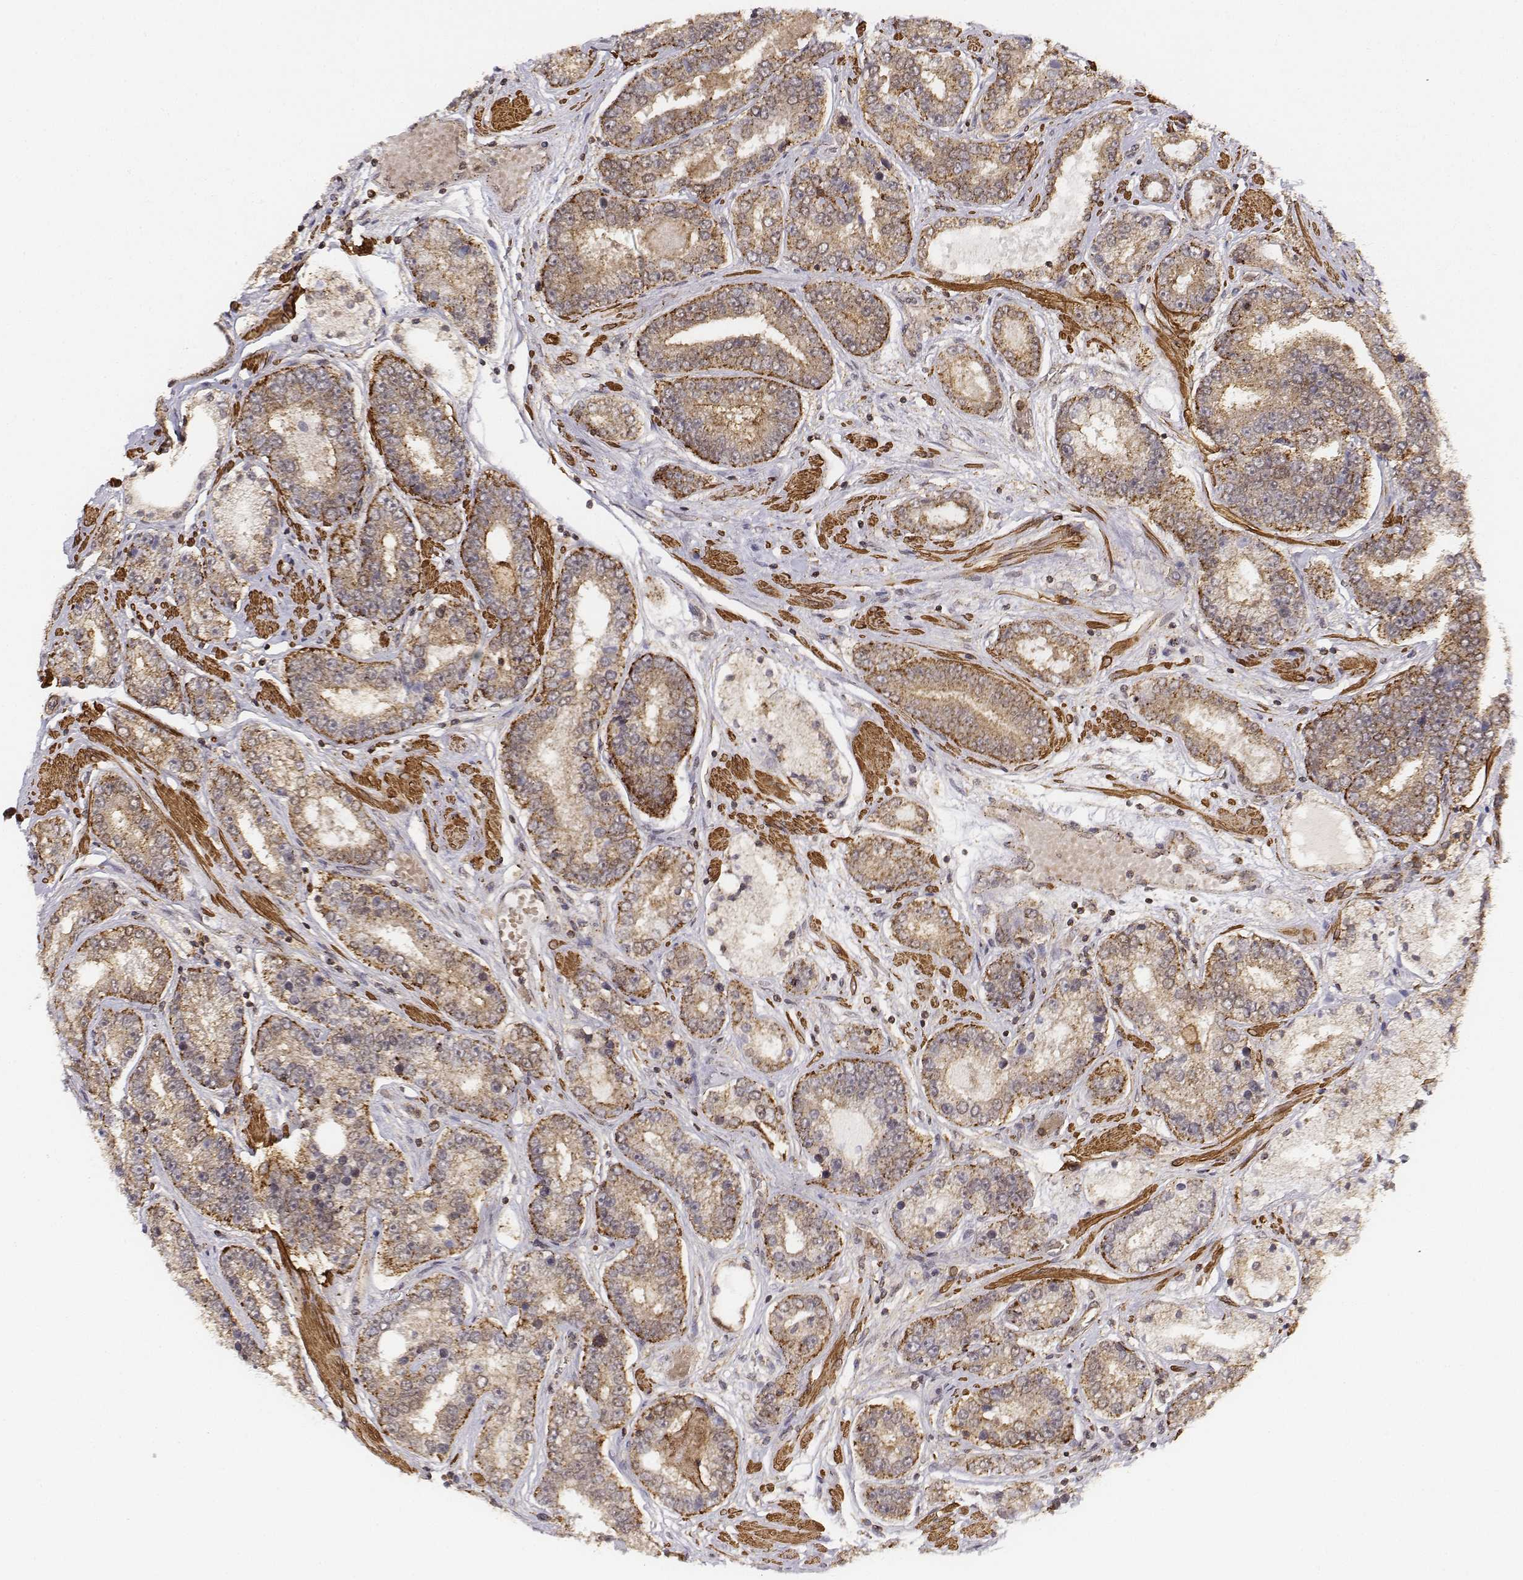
{"staining": {"intensity": "moderate", "quantity": ">75%", "location": "cytoplasmic/membranous"}, "tissue": "prostate cancer", "cell_type": "Tumor cells", "image_type": "cancer", "snomed": [{"axis": "morphology", "description": "Adenocarcinoma, High grade"}, {"axis": "topography", "description": "Prostate"}], "caption": "This photomicrograph exhibits immunohistochemistry staining of human prostate cancer (high-grade adenocarcinoma), with medium moderate cytoplasmic/membranous positivity in approximately >75% of tumor cells.", "gene": "ZFYVE19", "patient": {"sex": "male", "age": 63}}